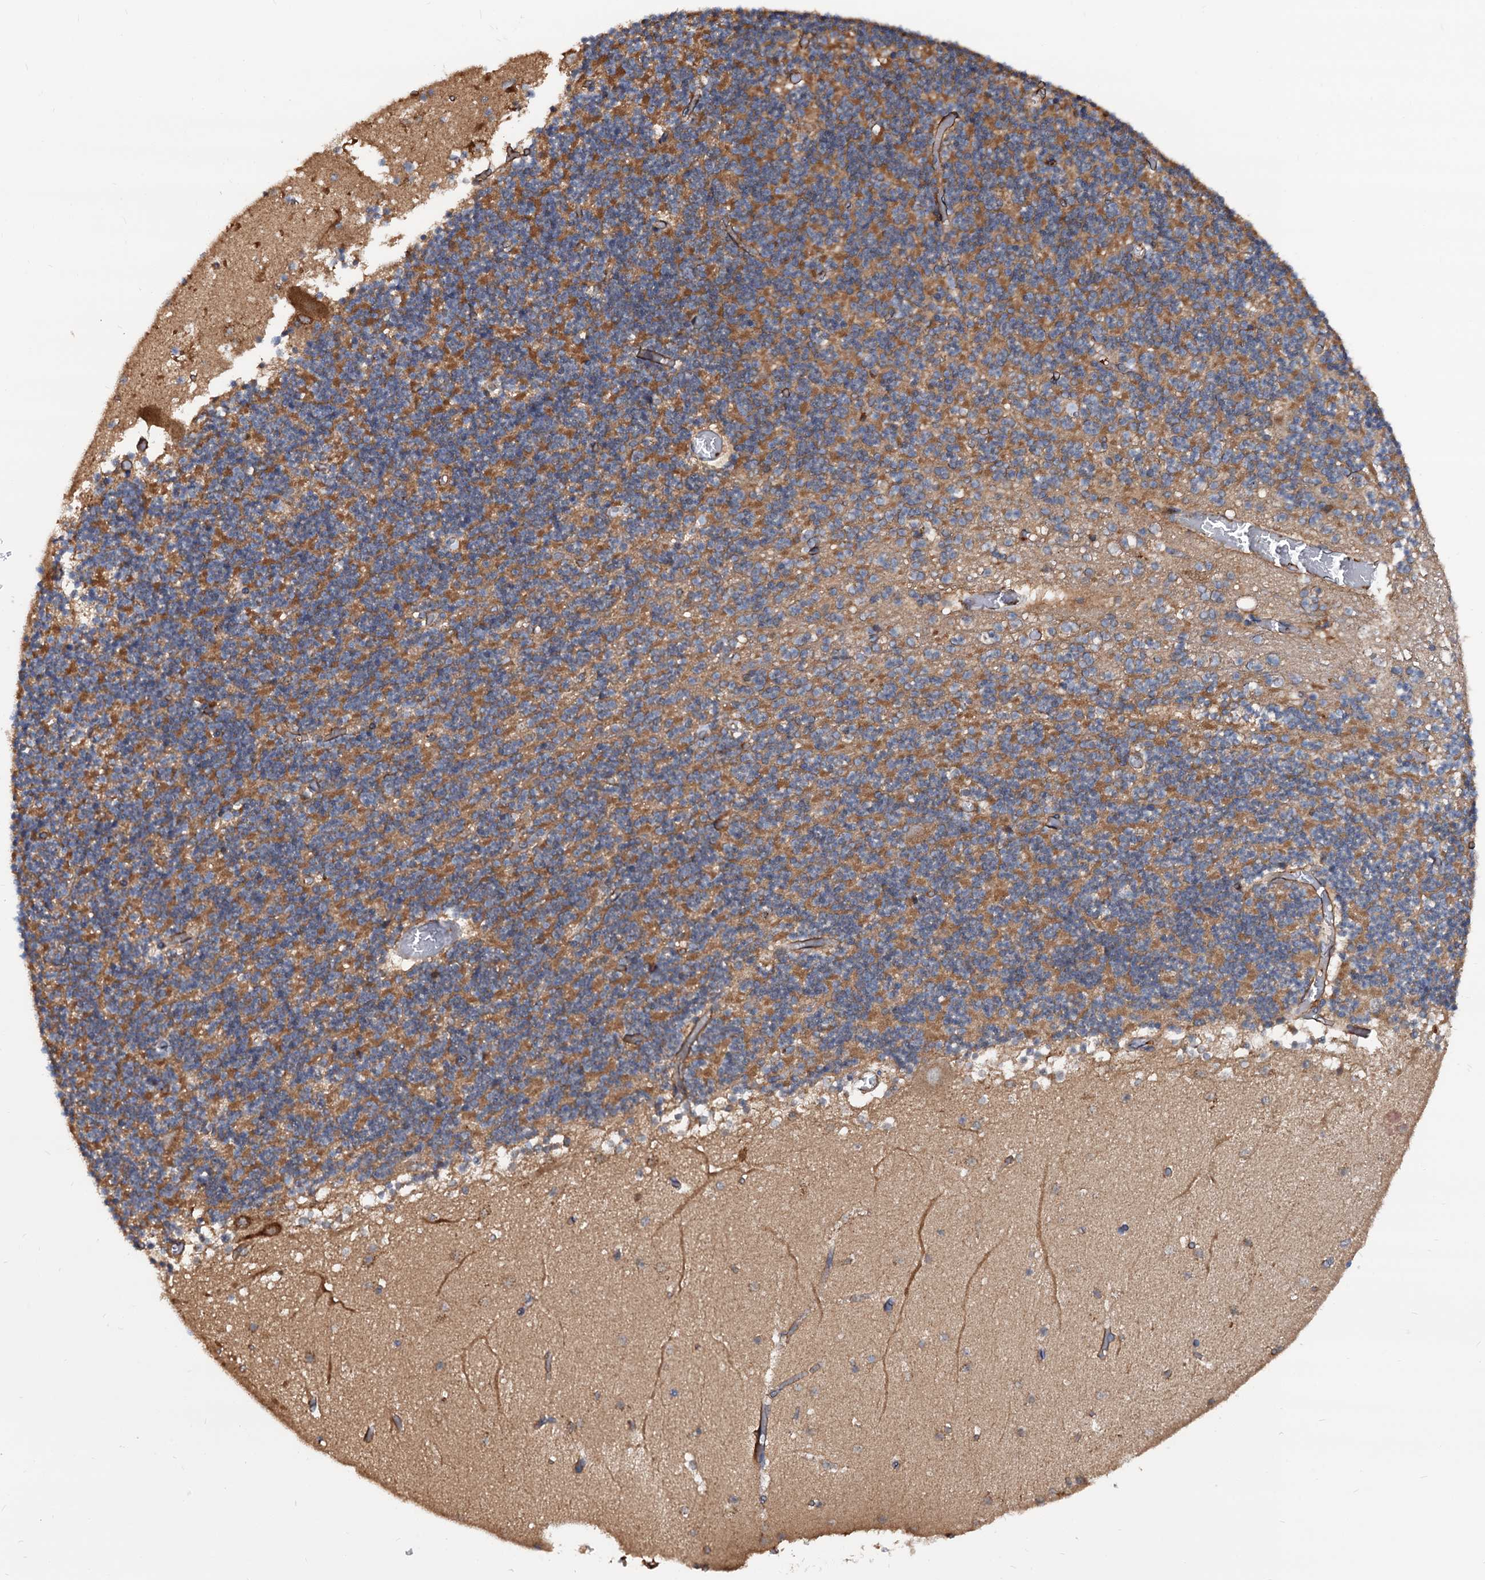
{"staining": {"intensity": "moderate", "quantity": ">75%", "location": "cytoplasmic/membranous"}, "tissue": "cerebellum", "cell_type": "Cells in granular layer", "image_type": "normal", "snomed": [{"axis": "morphology", "description": "Normal tissue, NOS"}, {"axis": "topography", "description": "Cerebellum"}], "caption": "Cerebellum stained with immunohistochemistry (IHC) demonstrates moderate cytoplasmic/membranous staining in about >75% of cells in granular layer.", "gene": "MRPL42", "patient": {"sex": "female", "age": 28}}